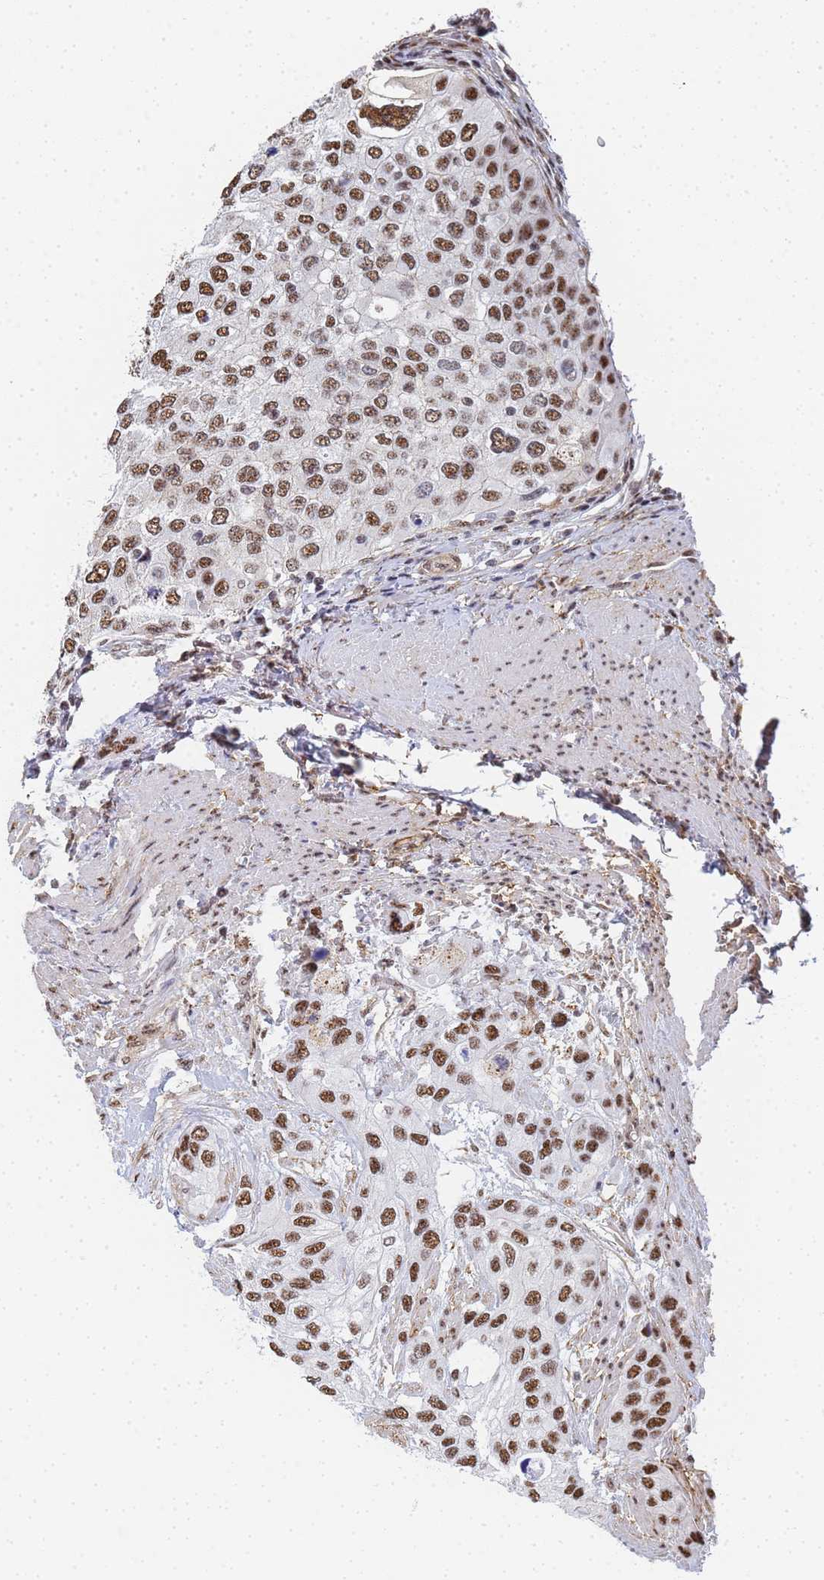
{"staining": {"intensity": "strong", "quantity": ">75%", "location": "nuclear"}, "tissue": "urothelial cancer", "cell_type": "Tumor cells", "image_type": "cancer", "snomed": [{"axis": "morphology", "description": "Normal tissue, NOS"}, {"axis": "morphology", "description": "Urothelial carcinoma, High grade"}, {"axis": "topography", "description": "Vascular tissue"}, {"axis": "topography", "description": "Urinary bladder"}], "caption": "Strong nuclear staining is present in about >75% of tumor cells in urothelial cancer.", "gene": "PRRT4", "patient": {"sex": "female", "age": 56}}